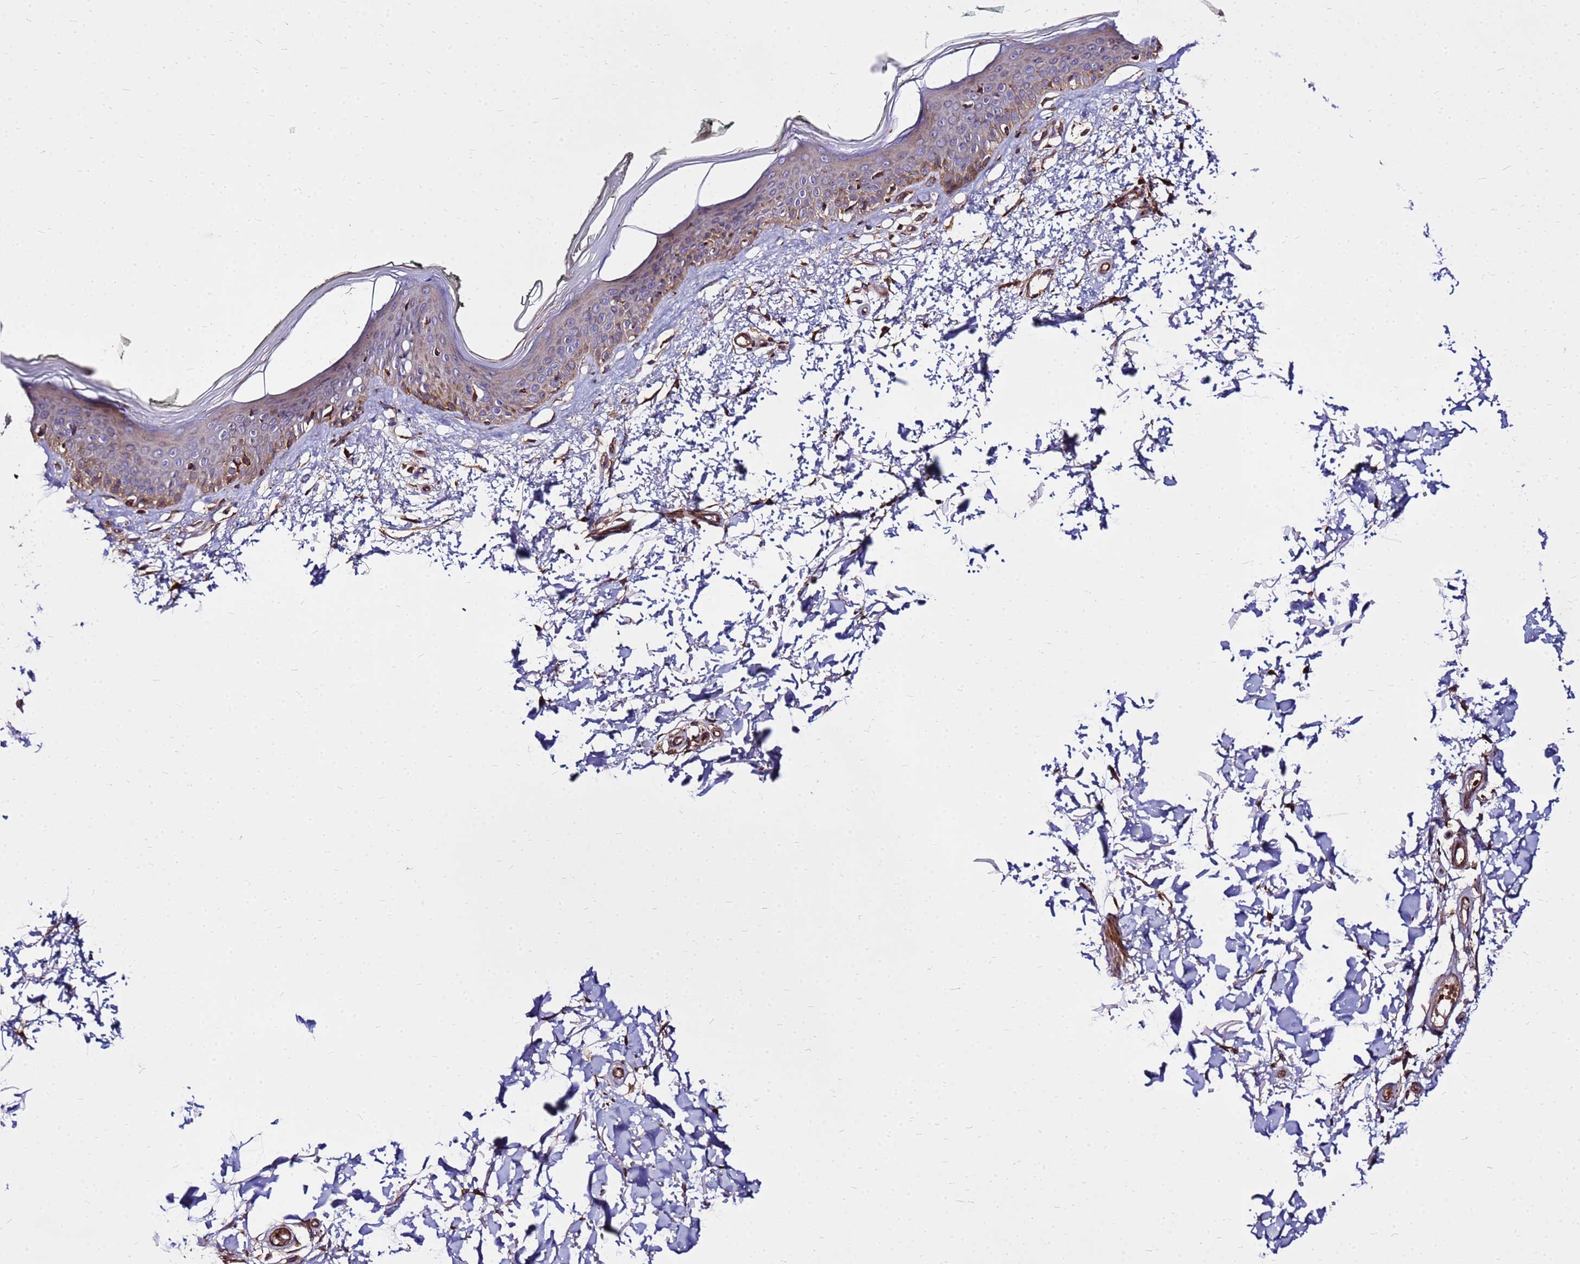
{"staining": {"intensity": "strong", "quantity": ">75%", "location": "cytoplasmic/membranous"}, "tissue": "skin", "cell_type": "Fibroblasts", "image_type": "normal", "snomed": [{"axis": "morphology", "description": "Normal tissue, NOS"}, {"axis": "topography", "description": "Skin"}], "caption": "About >75% of fibroblasts in unremarkable human skin exhibit strong cytoplasmic/membranous protein staining as visualized by brown immunohistochemical staining.", "gene": "WWC2", "patient": {"sex": "male", "age": 62}}